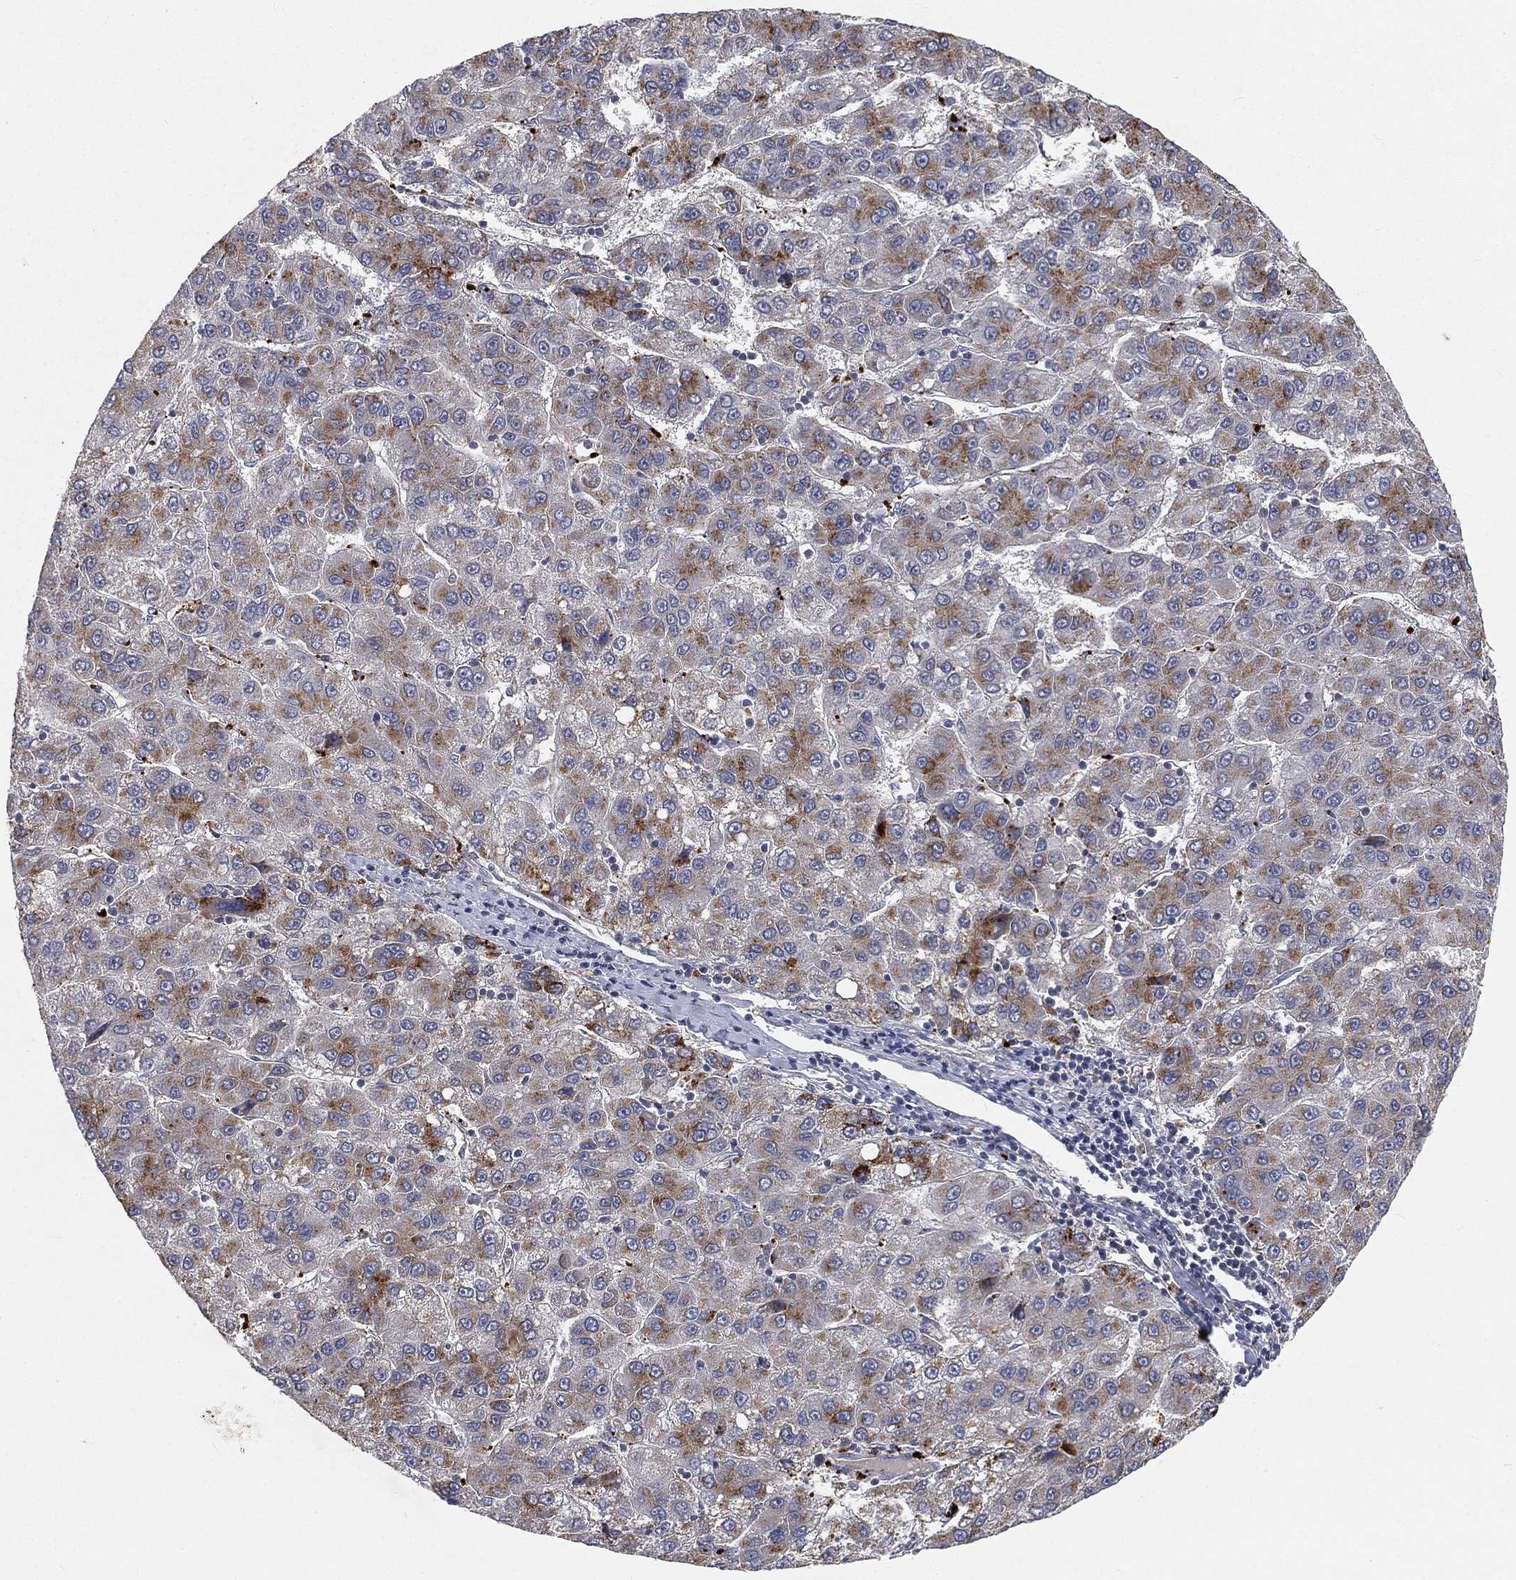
{"staining": {"intensity": "strong", "quantity": "<25%", "location": "cytoplasmic/membranous"}, "tissue": "liver cancer", "cell_type": "Tumor cells", "image_type": "cancer", "snomed": [{"axis": "morphology", "description": "Carcinoma, Hepatocellular, NOS"}, {"axis": "topography", "description": "Liver"}], "caption": "IHC micrograph of human hepatocellular carcinoma (liver) stained for a protein (brown), which demonstrates medium levels of strong cytoplasmic/membranous expression in about <25% of tumor cells.", "gene": "CTSL", "patient": {"sex": "female", "age": 82}}